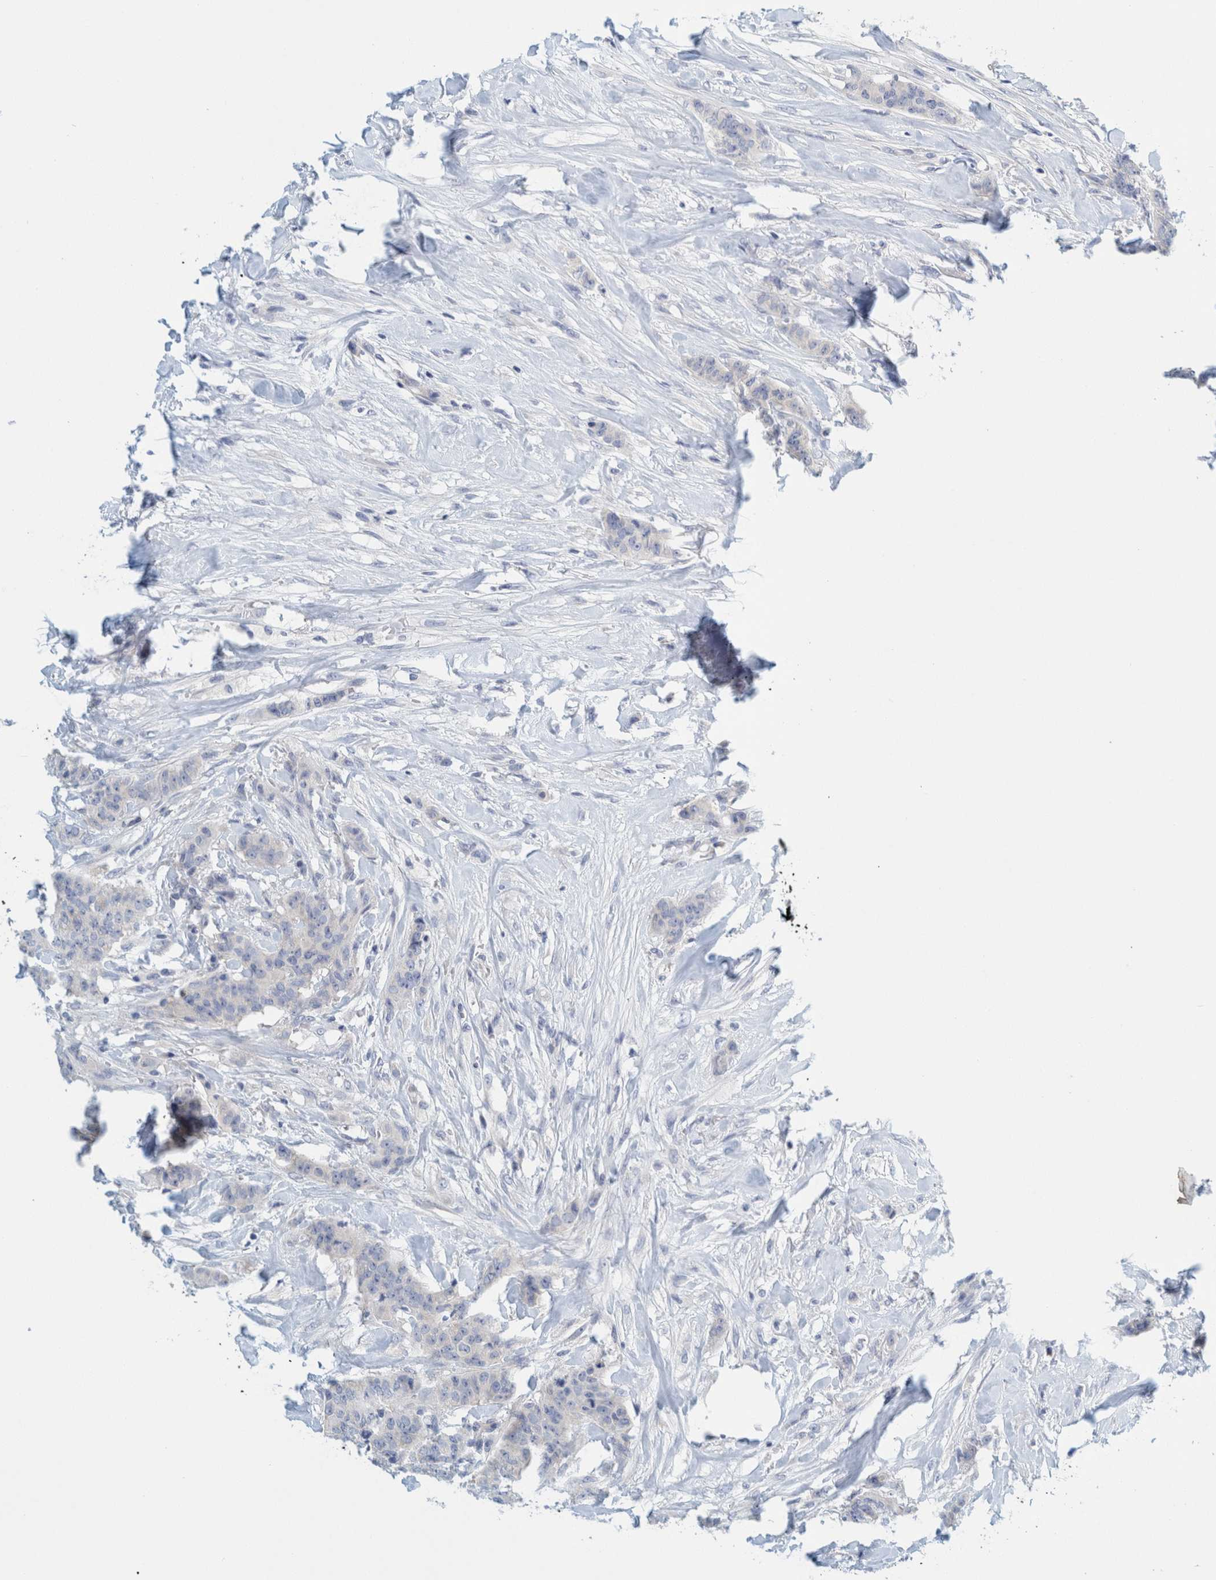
{"staining": {"intensity": "negative", "quantity": "none", "location": "none"}, "tissue": "breast cancer", "cell_type": "Tumor cells", "image_type": "cancer", "snomed": [{"axis": "morphology", "description": "Normal tissue, NOS"}, {"axis": "morphology", "description": "Duct carcinoma"}, {"axis": "topography", "description": "Breast"}], "caption": "A high-resolution micrograph shows immunohistochemistry (IHC) staining of breast cancer, which reveals no significant expression in tumor cells.", "gene": "ZNF324B", "patient": {"sex": "female", "age": 40}}